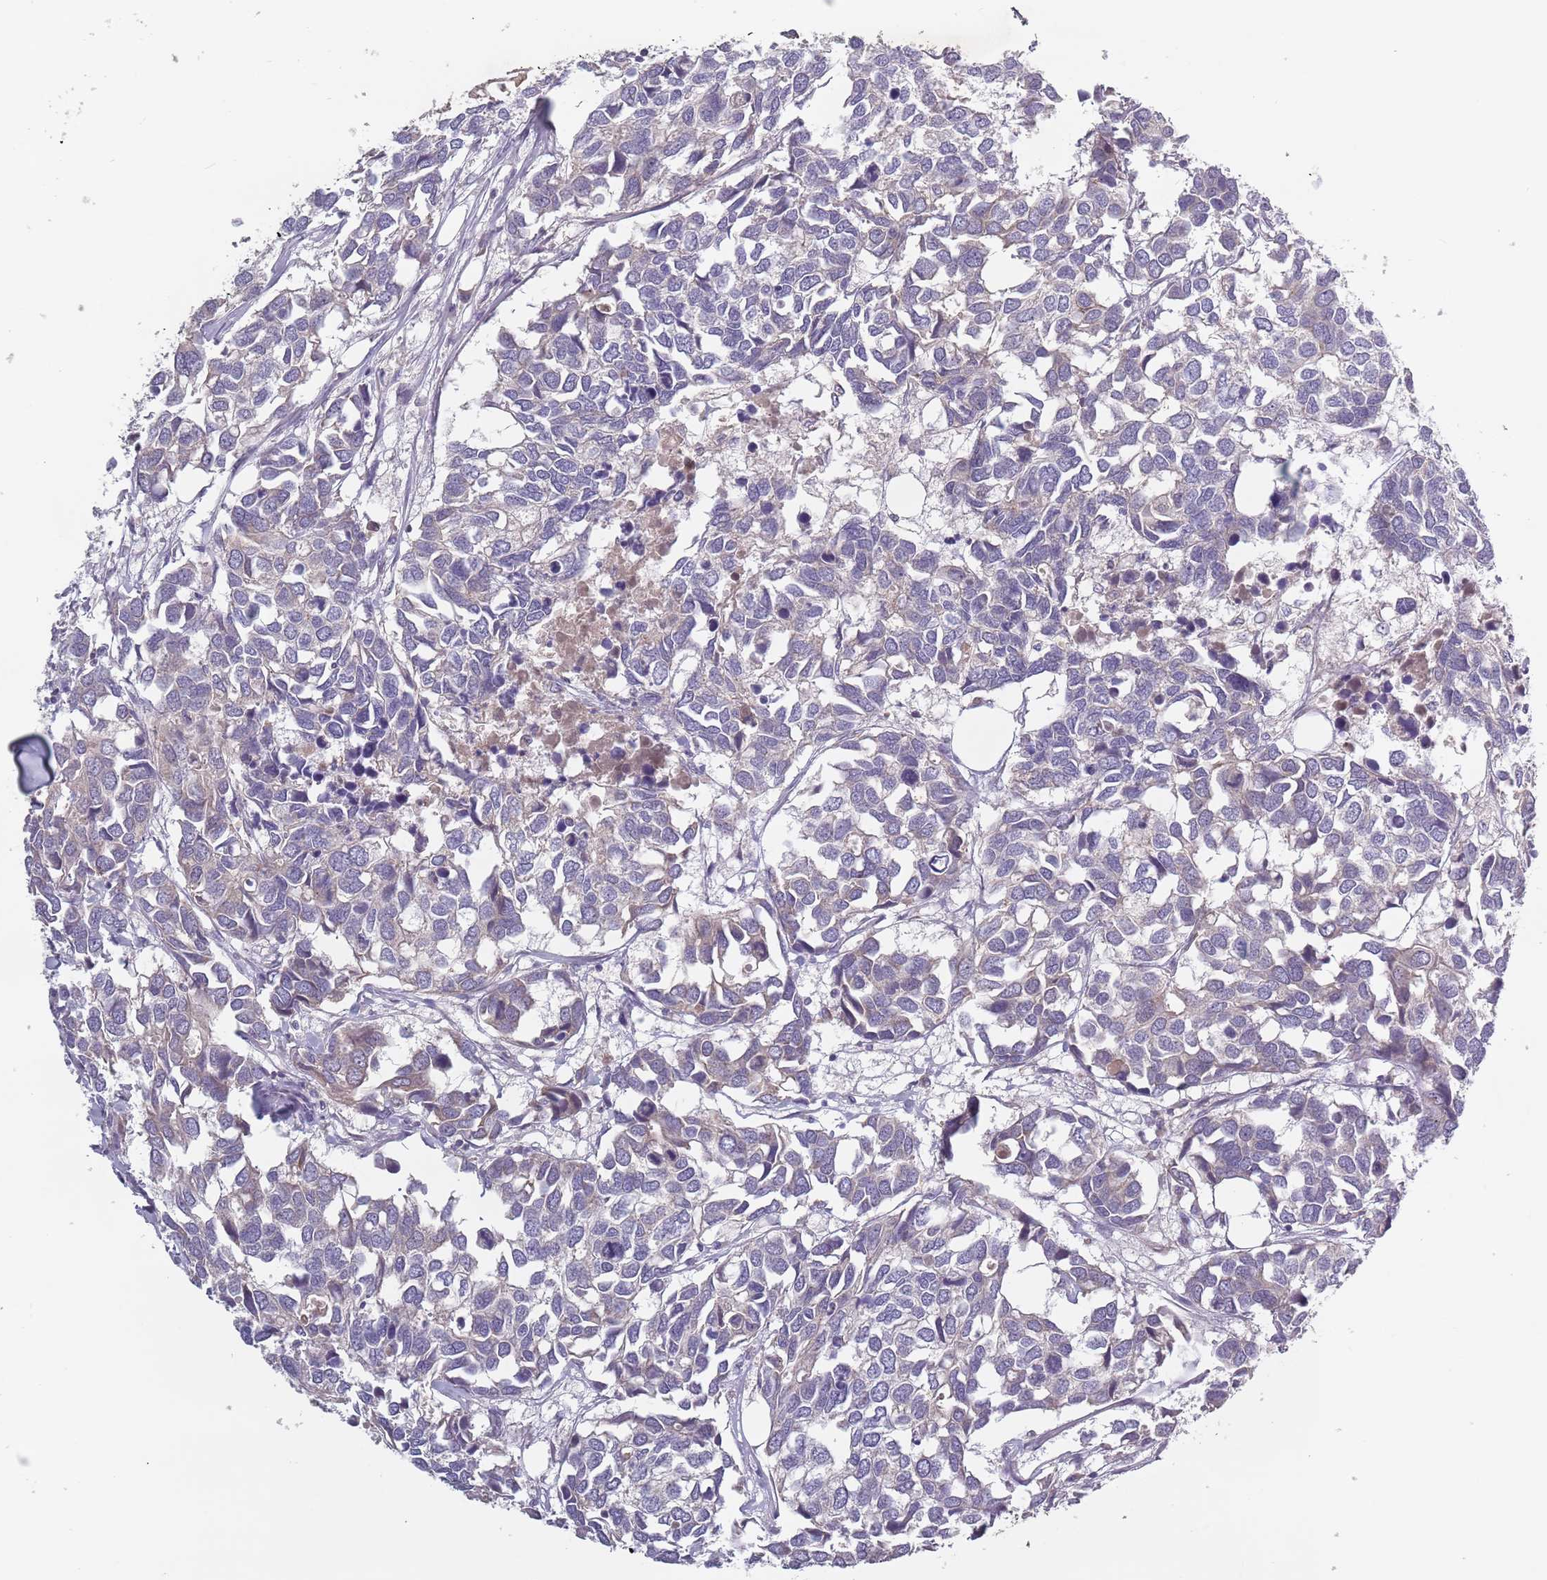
{"staining": {"intensity": "negative", "quantity": "none", "location": "none"}, "tissue": "breast cancer", "cell_type": "Tumor cells", "image_type": "cancer", "snomed": [{"axis": "morphology", "description": "Duct carcinoma"}, {"axis": "topography", "description": "Breast"}], "caption": "Immunohistochemistry of human breast intraductal carcinoma exhibits no staining in tumor cells.", "gene": "ASB13", "patient": {"sex": "female", "age": 83}}